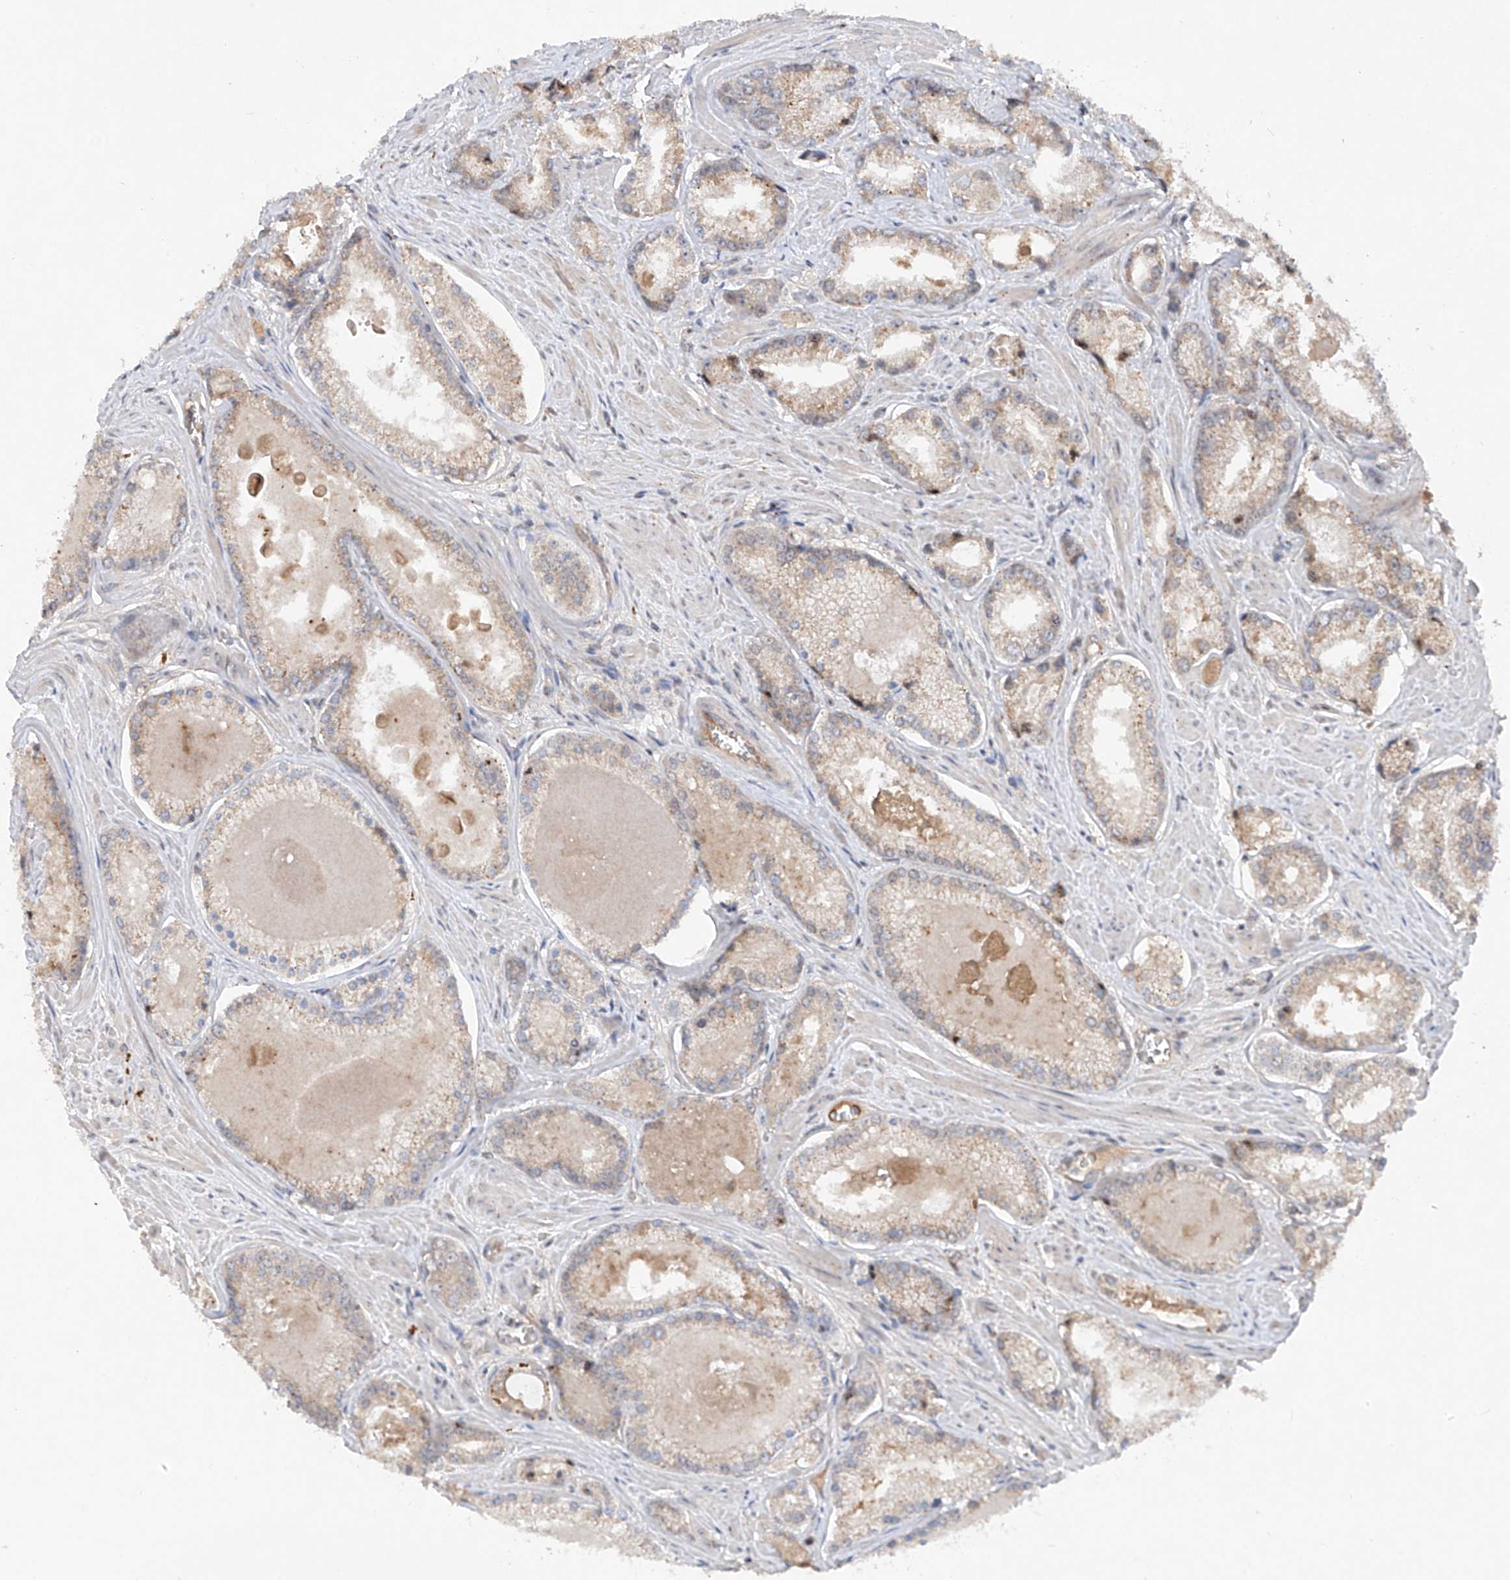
{"staining": {"intensity": "negative", "quantity": "none", "location": "none"}, "tissue": "prostate cancer", "cell_type": "Tumor cells", "image_type": "cancer", "snomed": [{"axis": "morphology", "description": "Adenocarcinoma, Low grade"}, {"axis": "topography", "description": "Prostate"}], "caption": "Immunohistochemistry (IHC) histopathology image of prostate cancer (adenocarcinoma (low-grade)) stained for a protein (brown), which displays no positivity in tumor cells. The staining is performed using DAB (3,3'-diaminobenzidine) brown chromogen with nuclei counter-stained in using hematoxylin.", "gene": "FAM135A", "patient": {"sex": "male", "age": 54}}